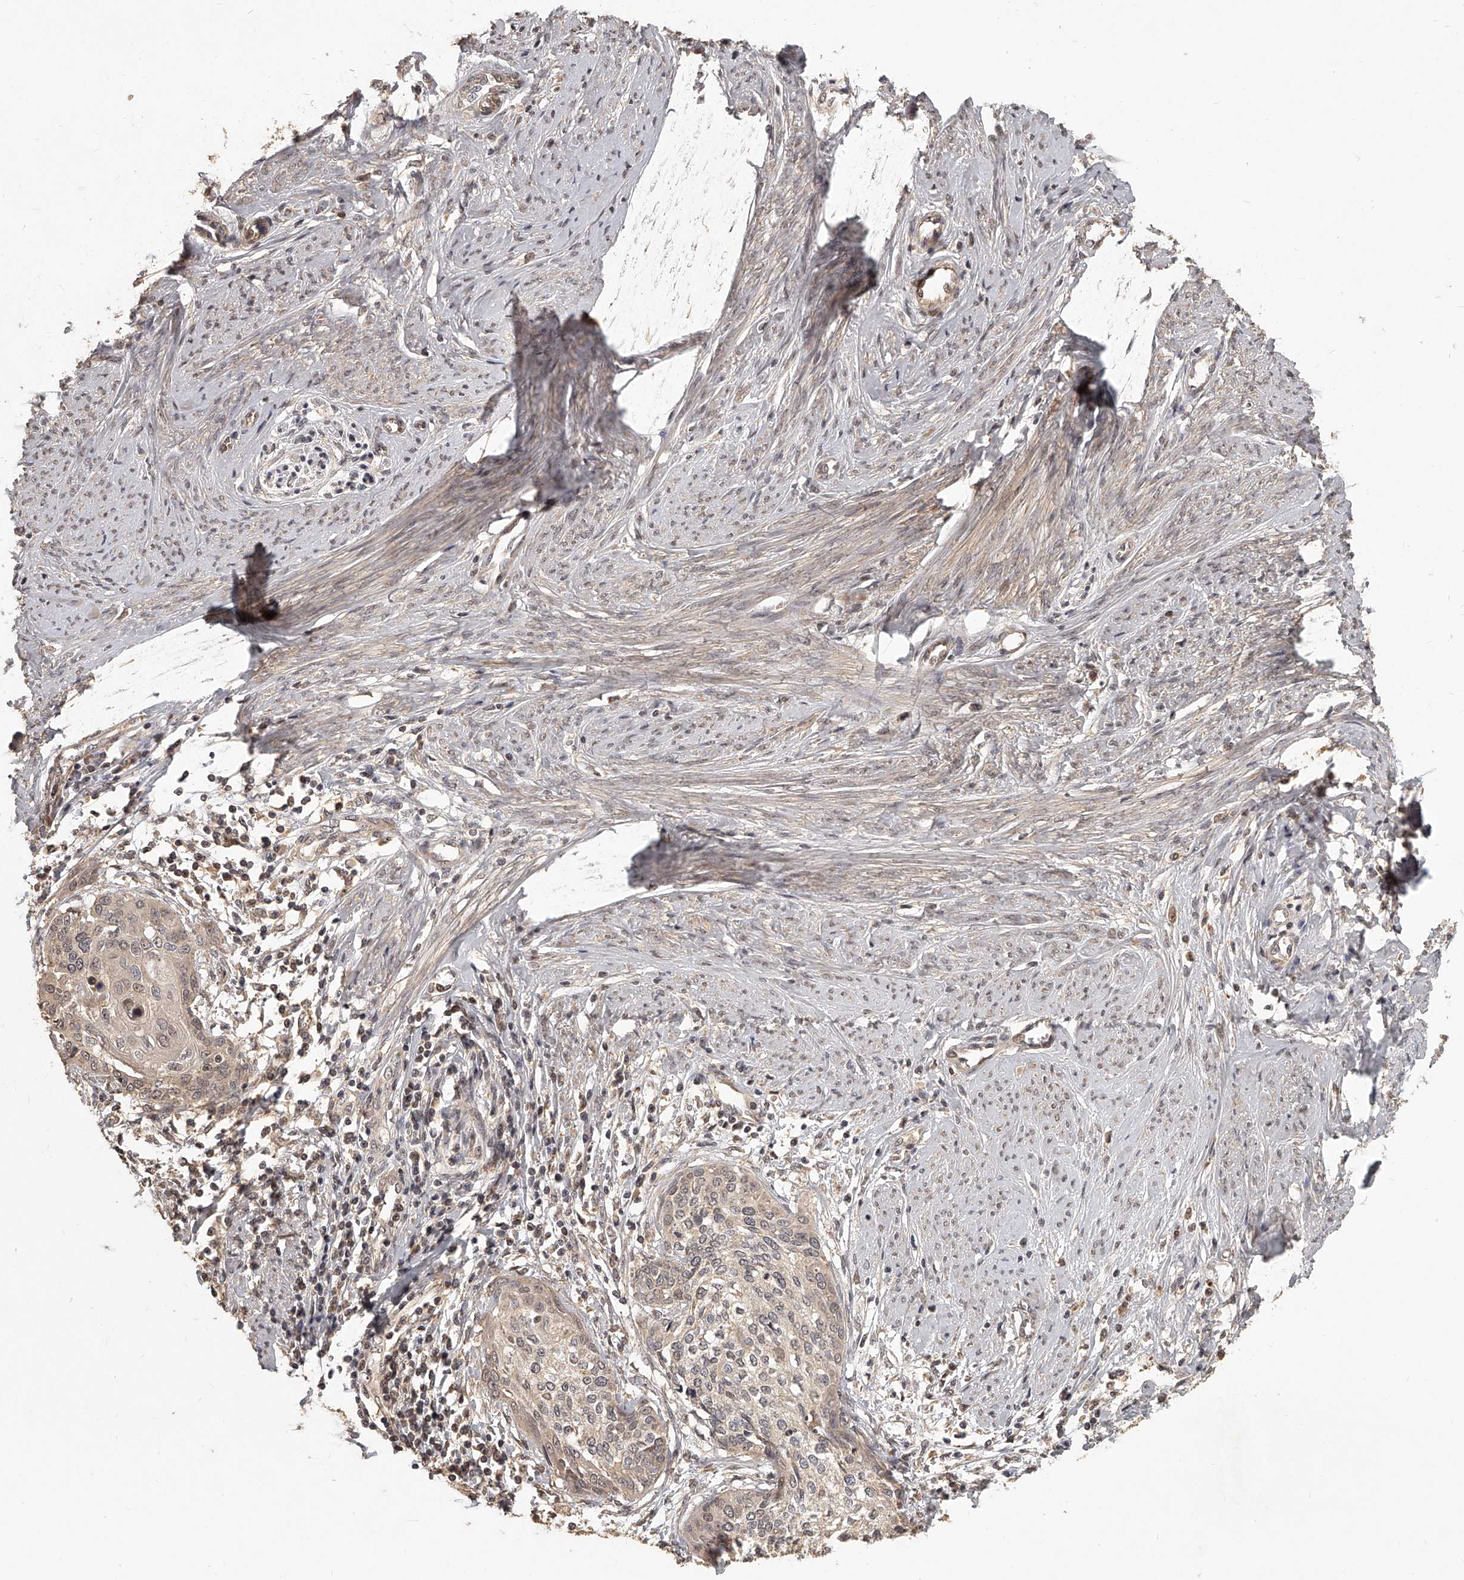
{"staining": {"intensity": "weak", "quantity": "25%-75%", "location": "cytoplasmic/membranous,nuclear"}, "tissue": "cervical cancer", "cell_type": "Tumor cells", "image_type": "cancer", "snomed": [{"axis": "morphology", "description": "Squamous cell carcinoma, NOS"}, {"axis": "topography", "description": "Cervix"}], "caption": "This is an image of IHC staining of cervical cancer, which shows weak positivity in the cytoplasmic/membranous and nuclear of tumor cells.", "gene": "SLC37A1", "patient": {"sex": "female", "age": 37}}